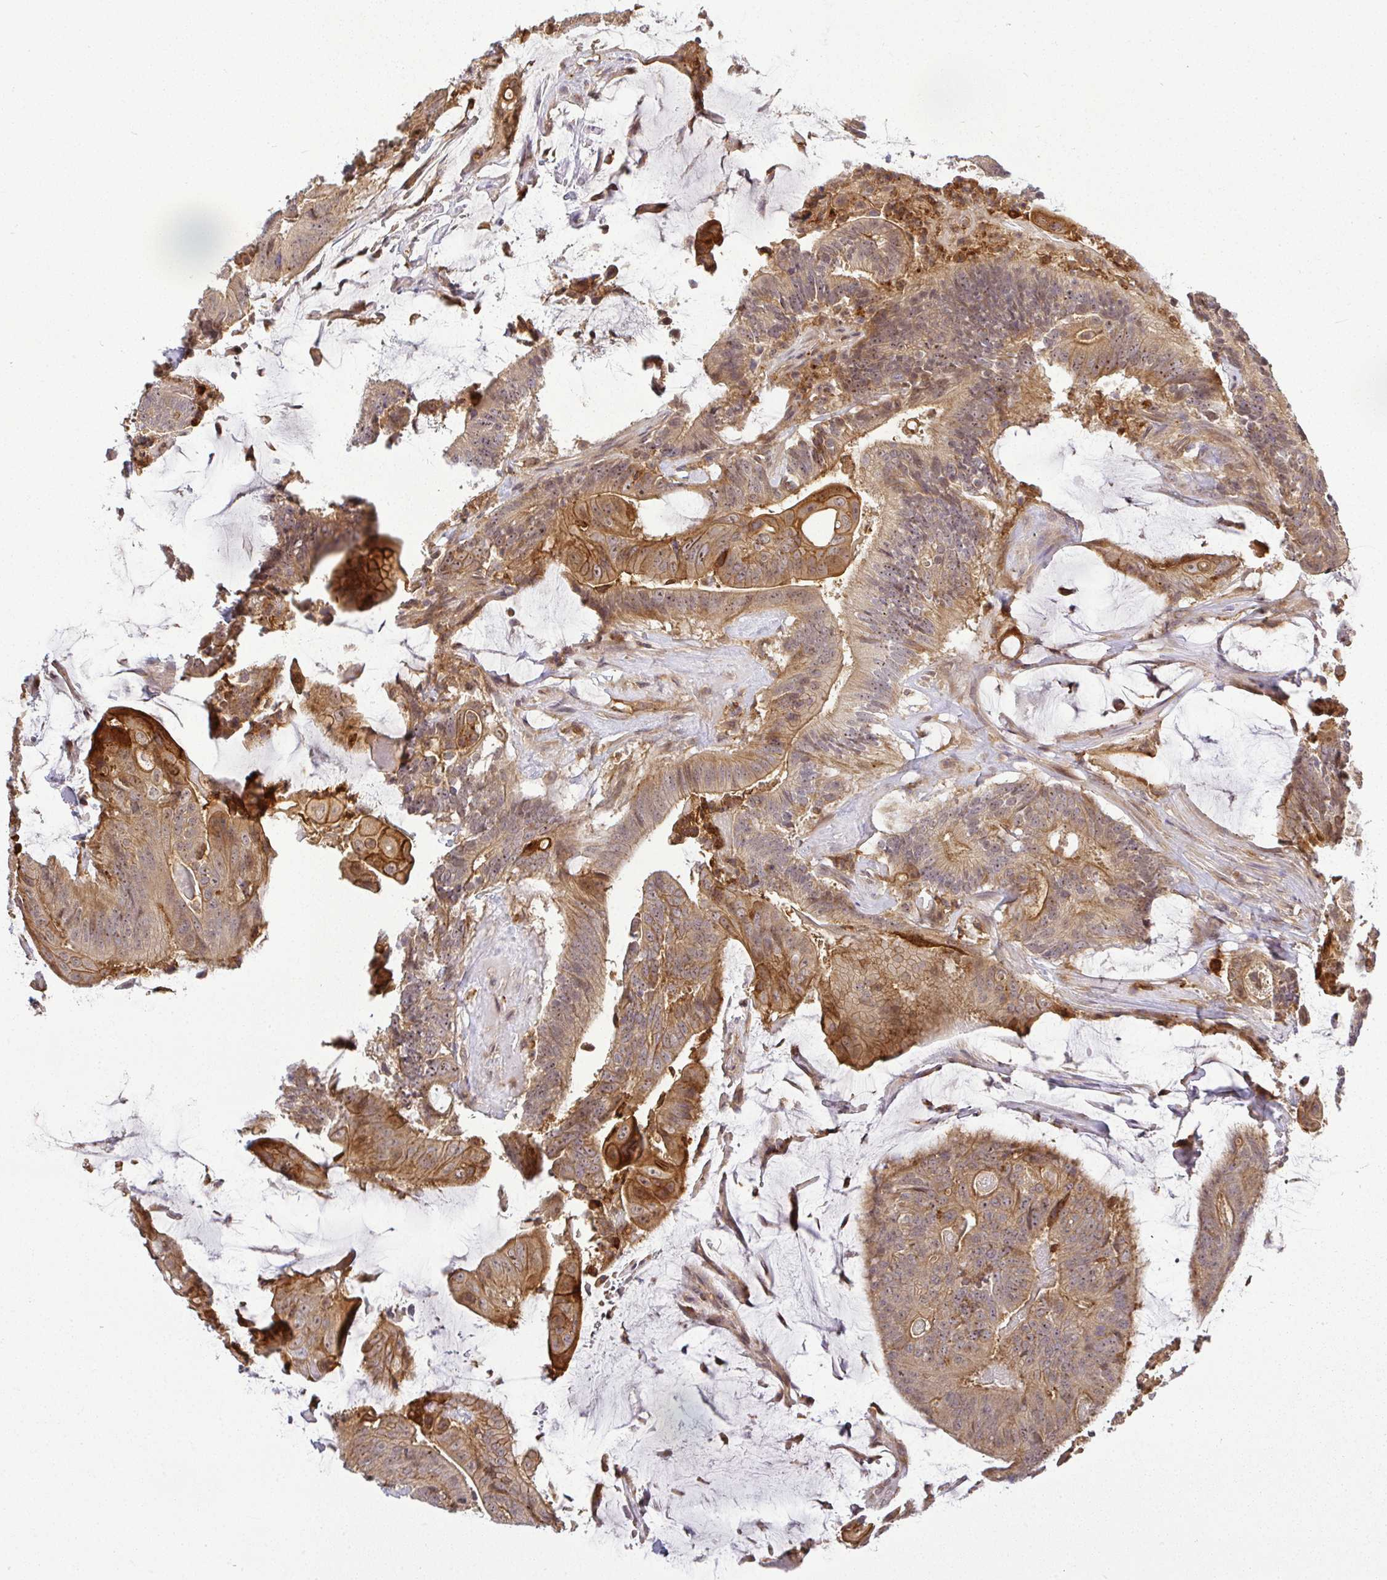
{"staining": {"intensity": "moderate", "quantity": ">75%", "location": "cytoplasmic/membranous"}, "tissue": "colorectal cancer", "cell_type": "Tumor cells", "image_type": "cancer", "snomed": [{"axis": "morphology", "description": "Adenocarcinoma, NOS"}, {"axis": "topography", "description": "Colon"}], "caption": "Protein analysis of adenocarcinoma (colorectal) tissue exhibits moderate cytoplasmic/membranous staining in about >75% of tumor cells. (IHC, brightfield microscopy, high magnification).", "gene": "FAM153A", "patient": {"sex": "female", "age": 43}}